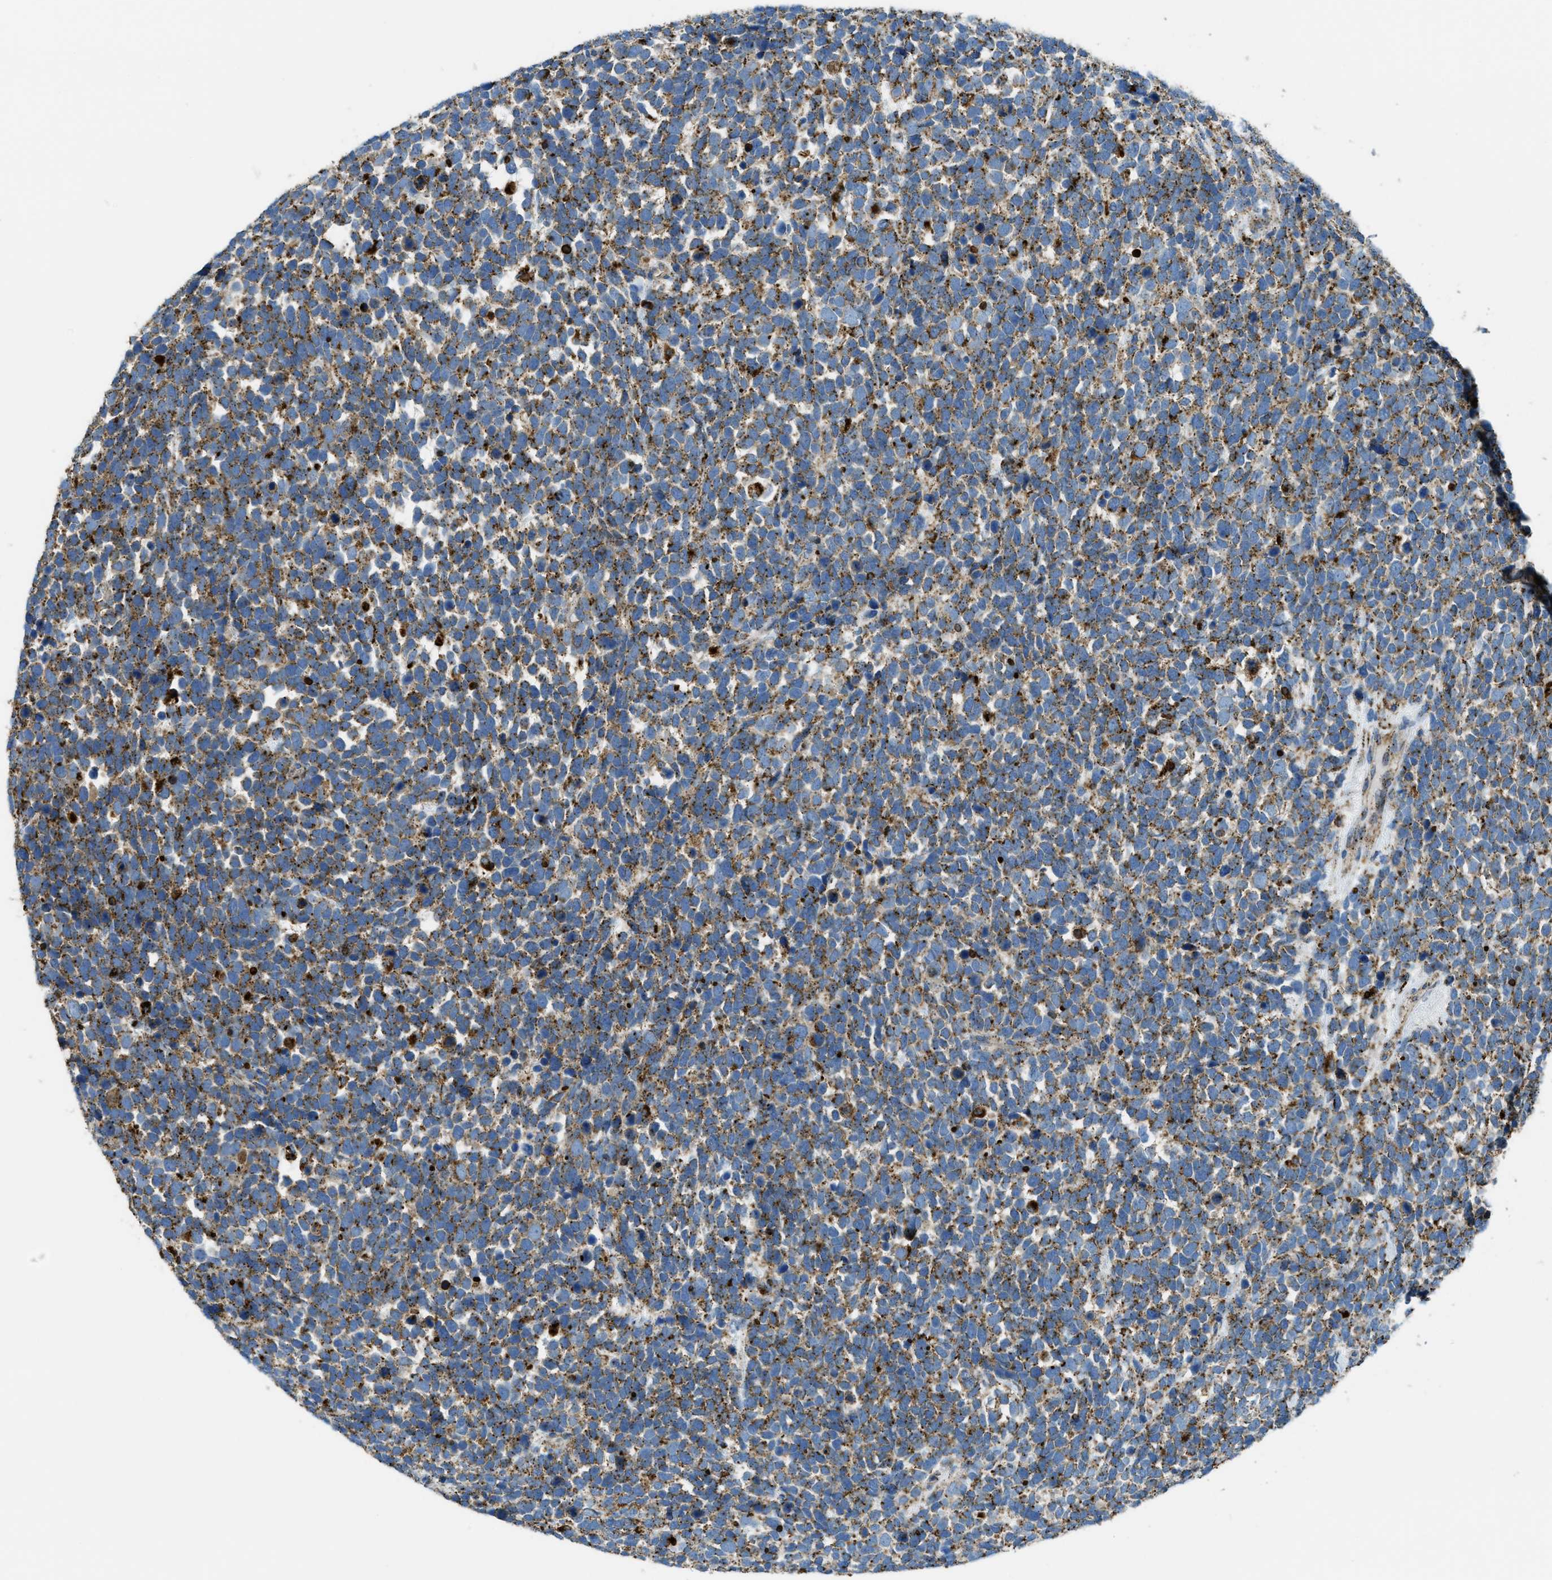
{"staining": {"intensity": "strong", "quantity": ">75%", "location": "cytoplasmic/membranous"}, "tissue": "urothelial cancer", "cell_type": "Tumor cells", "image_type": "cancer", "snomed": [{"axis": "morphology", "description": "Urothelial carcinoma, High grade"}, {"axis": "topography", "description": "Urinary bladder"}], "caption": "IHC staining of high-grade urothelial carcinoma, which displays high levels of strong cytoplasmic/membranous expression in about >75% of tumor cells indicating strong cytoplasmic/membranous protein staining. The staining was performed using DAB (brown) for protein detection and nuclei were counterstained in hematoxylin (blue).", "gene": "SCARB2", "patient": {"sex": "female", "age": 82}}